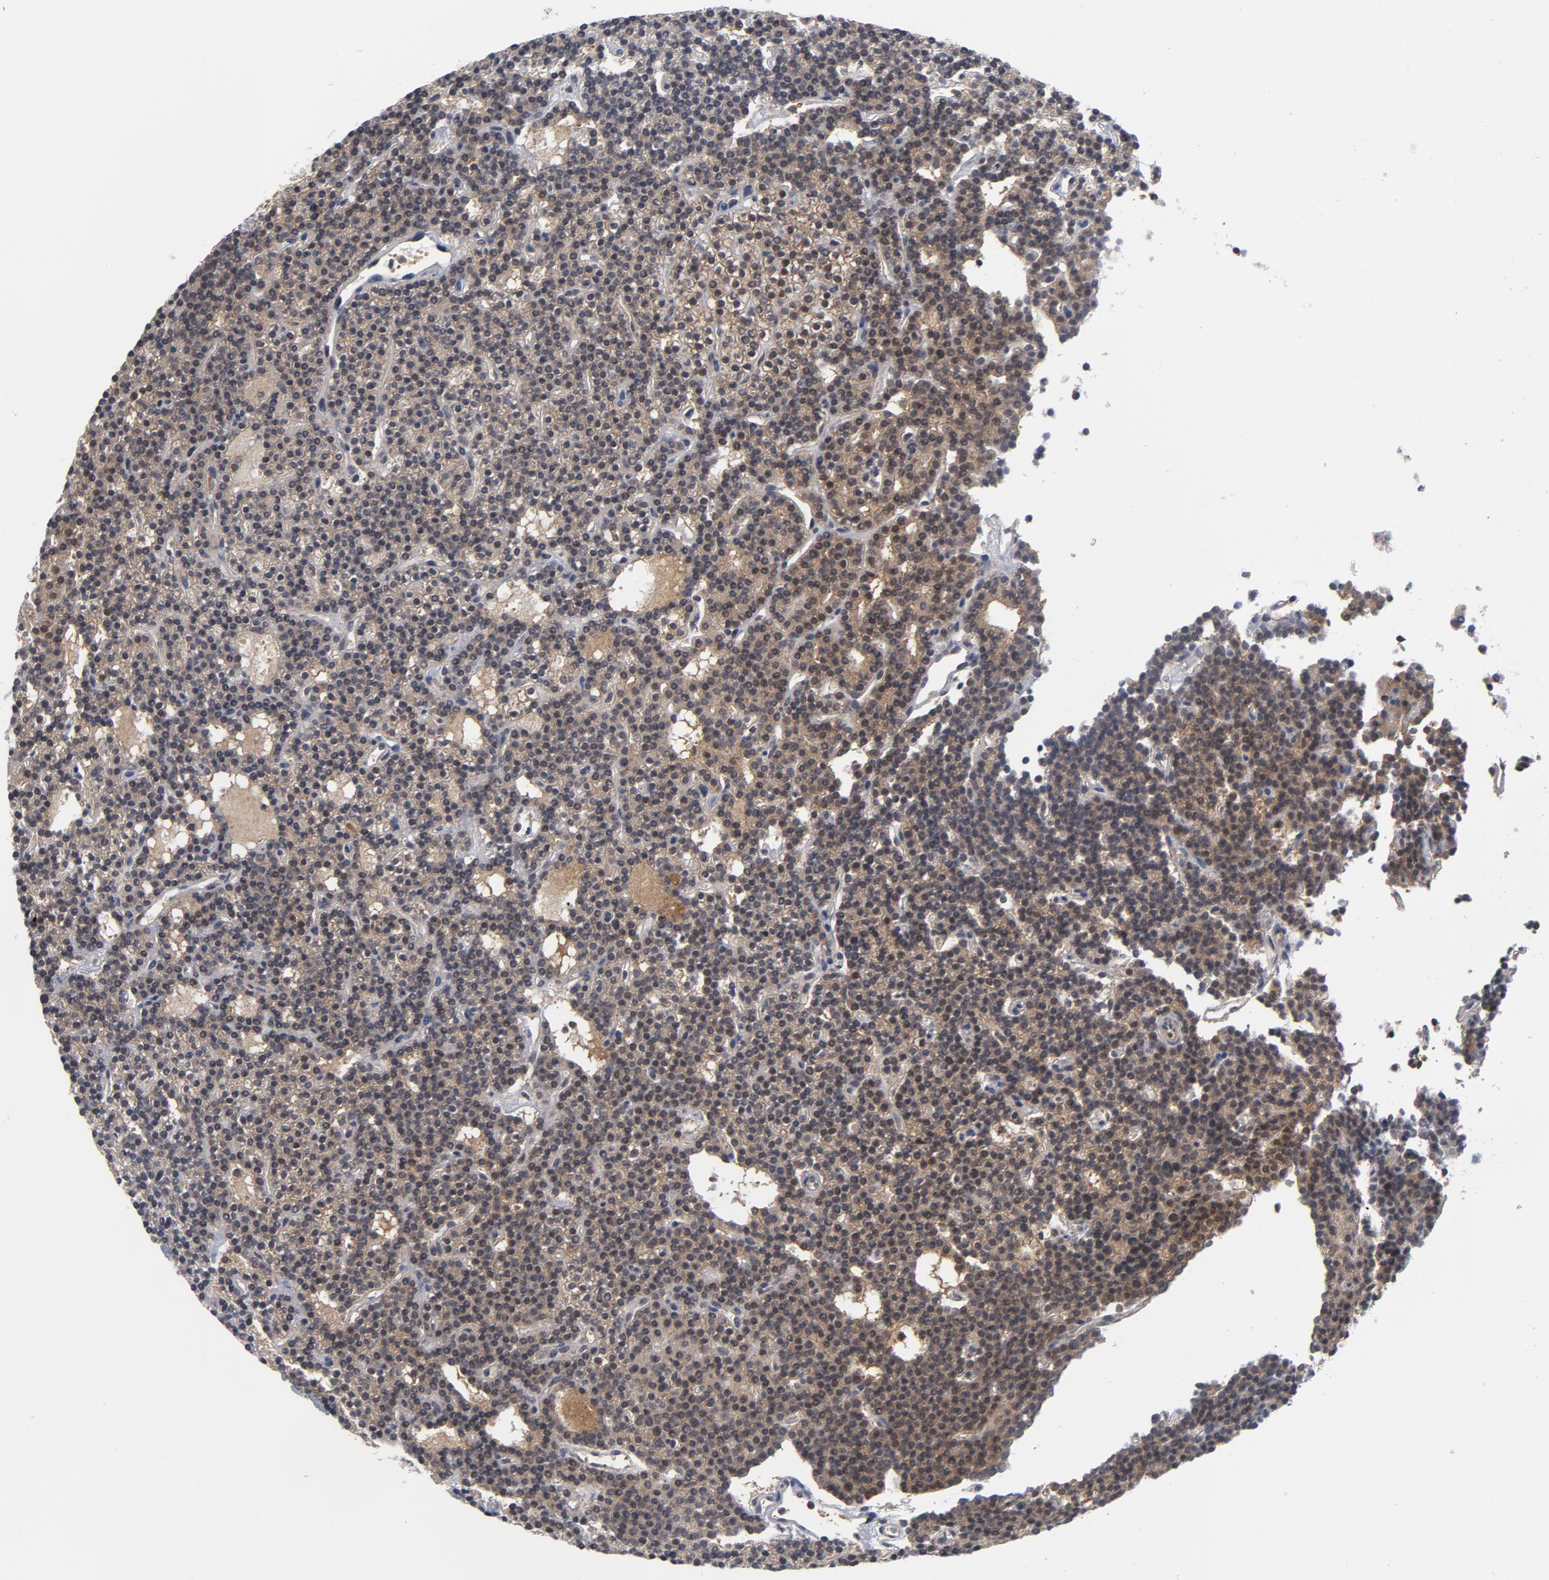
{"staining": {"intensity": "moderate", "quantity": ">75%", "location": "cytoplasmic/membranous"}, "tissue": "parathyroid gland", "cell_type": "Glandular cells", "image_type": "normal", "snomed": [{"axis": "morphology", "description": "Normal tissue, NOS"}, {"axis": "topography", "description": "Parathyroid gland"}], "caption": "IHC (DAB (3,3'-diaminobenzidine)) staining of benign human parathyroid gland demonstrates moderate cytoplasmic/membranous protein positivity in approximately >75% of glandular cells.", "gene": "TRADD", "patient": {"sex": "female", "age": 45}}